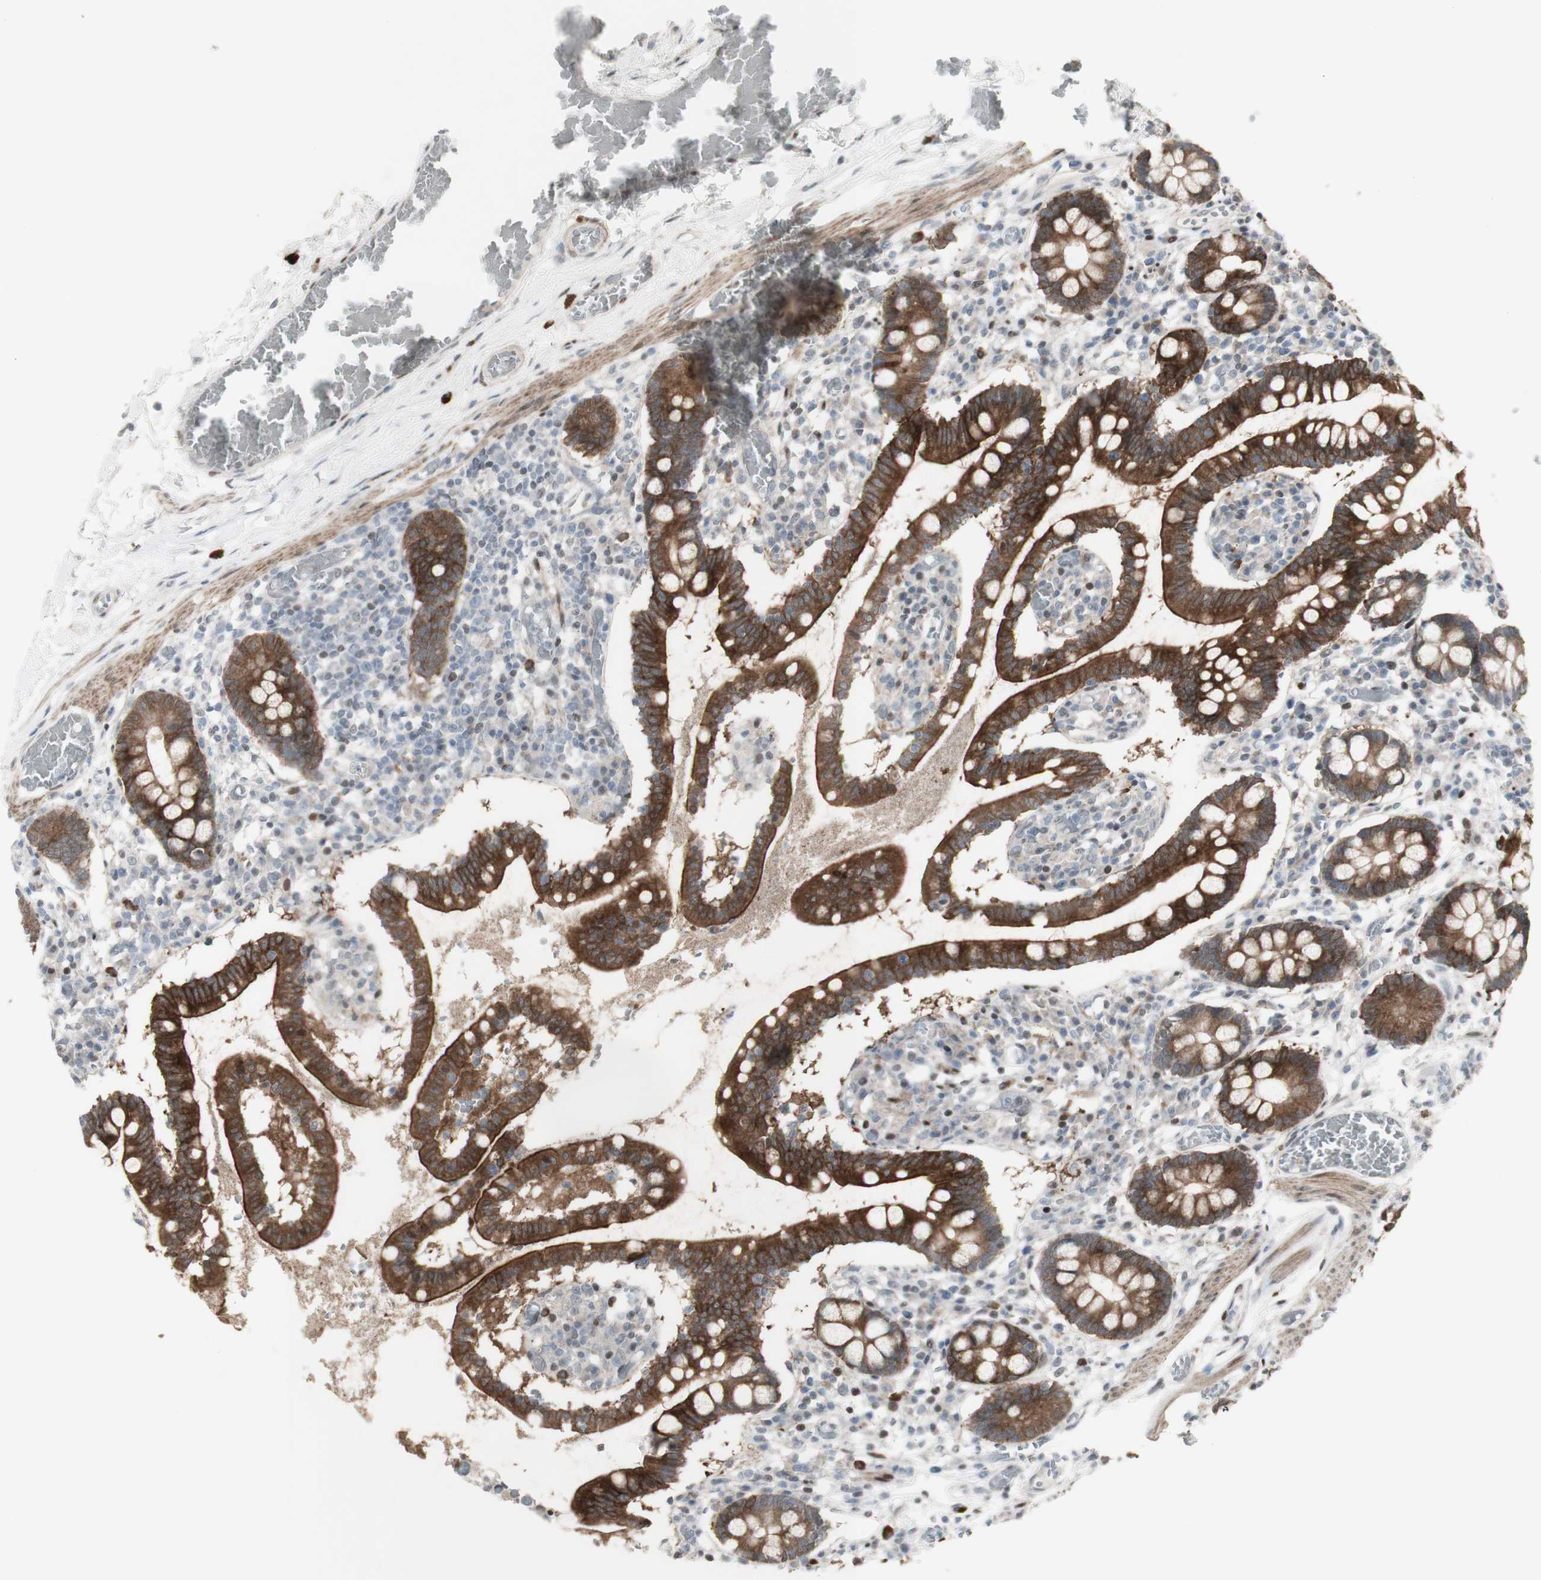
{"staining": {"intensity": "strong", "quantity": ">75%", "location": "cytoplasmic/membranous"}, "tissue": "small intestine", "cell_type": "Glandular cells", "image_type": "normal", "snomed": [{"axis": "morphology", "description": "Normal tissue, NOS"}, {"axis": "topography", "description": "Small intestine"}], "caption": "Human small intestine stained with a protein marker demonstrates strong staining in glandular cells.", "gene": "C1orf116", "patient": {"sex": "female", "age": 61}}